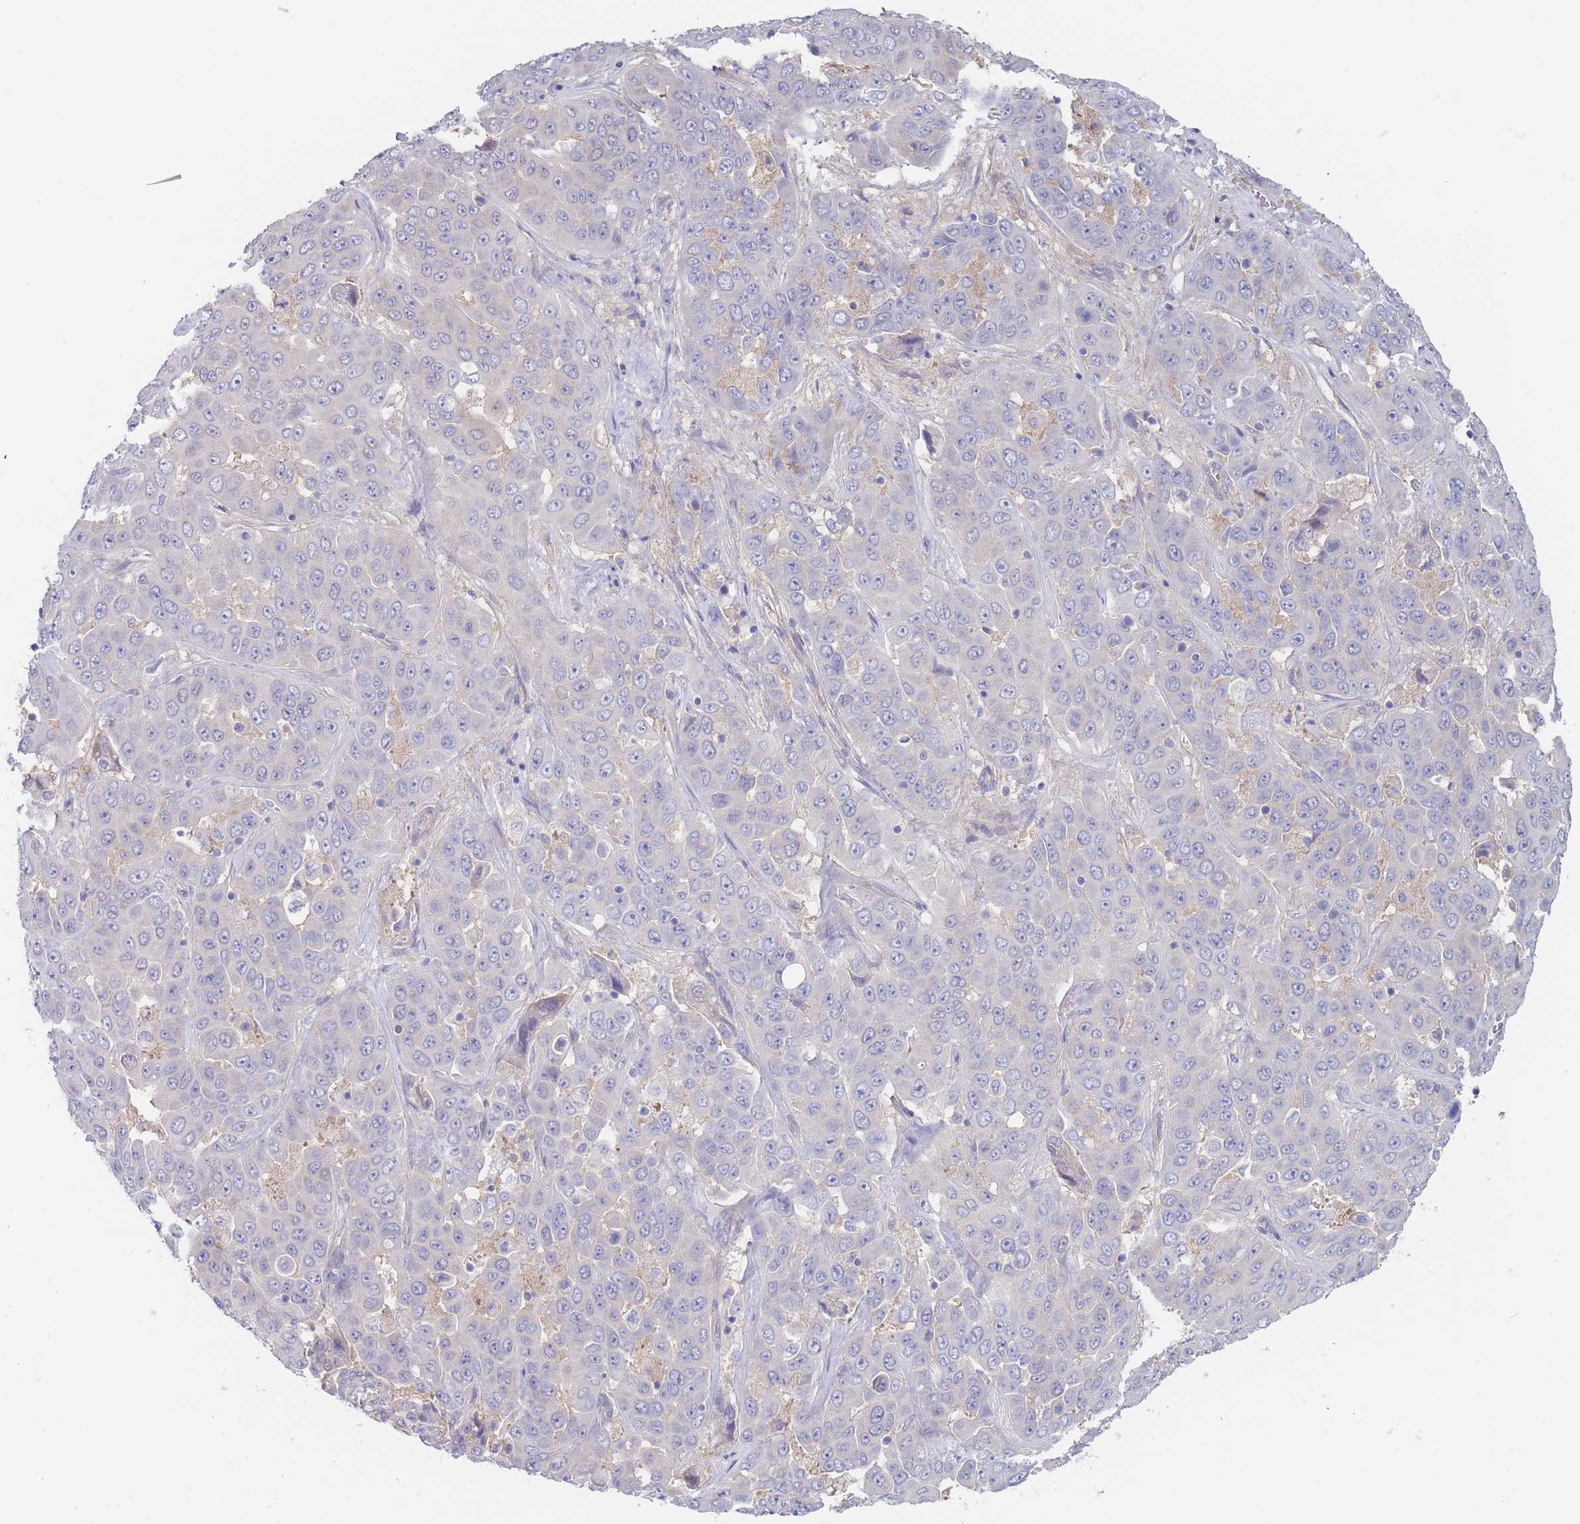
{"staining": {"intensity": "negative", "quantity": "none", "location": "none"}, "tissue": "liver cancer", "cell_type": "Tumor cells", "image_type": "cancer", "snomed": [{"axis": "morphology", "description": "Cholangiocarcinoma"}, {"axis": "topography", "description": "Liver"}], "caption": "Protein analysis of liver cancer (cholangiocarcinoma) shows no significant staining in tumor cells.", "gene": "ZNF281", "patient": {"sex": "female", "age": 52}}